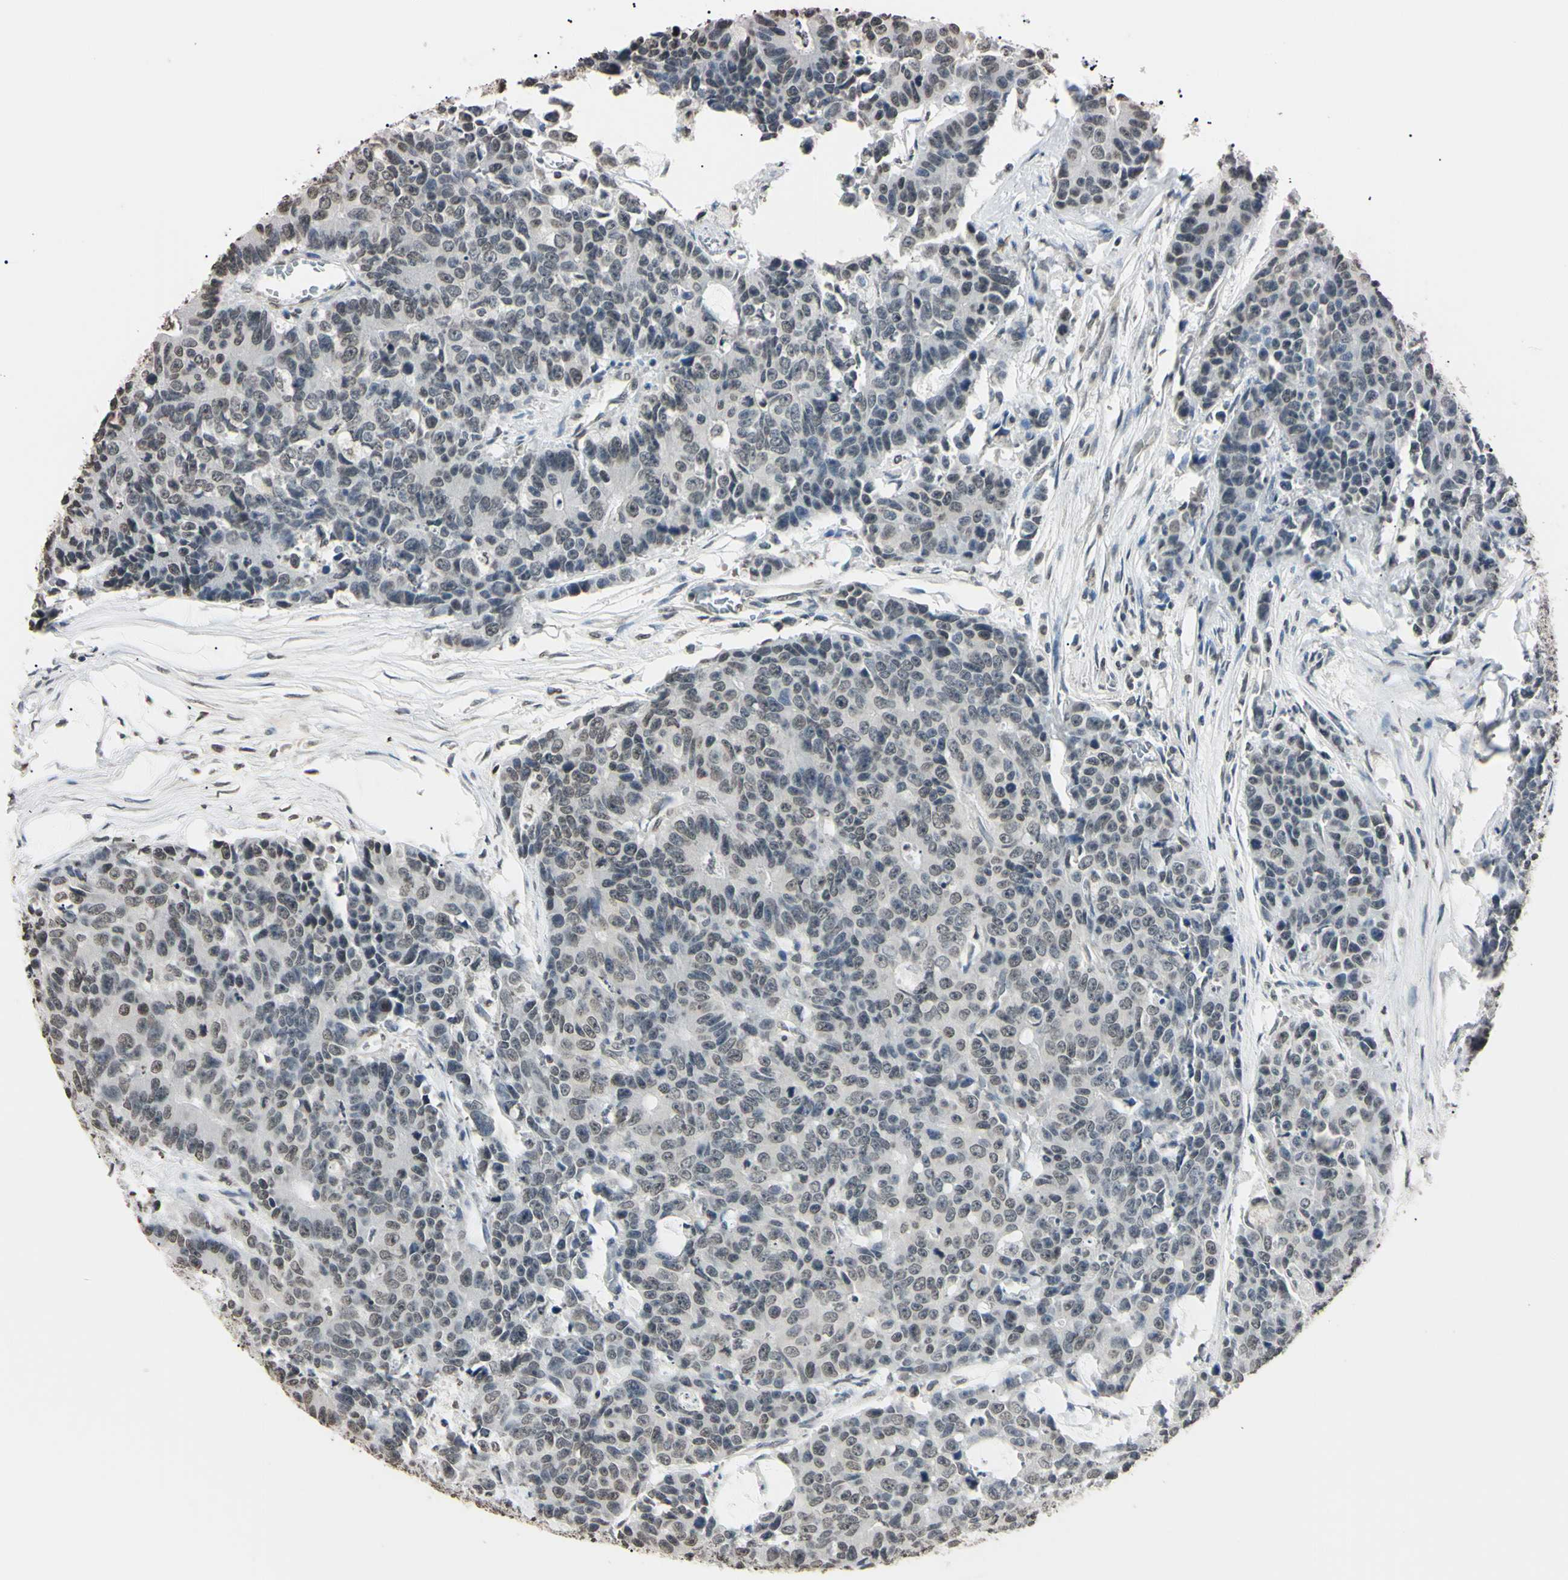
{"staining": {"intensity": "weak", "quantity": ">75%", "location": "nuclear"}, "tissue": "colorectal cancer", "cell_type": "Tumor cells", "image_type": "cancer", "snomed": [{"axis": "morphology", "description": "Adenocarcinoma, NOS"}, {"axis": "topography", "description": "Colon"}], "caption": "A brown stain highlights weak nuclear positivity of a protein in human adenocarcinoma (colorectal) tumor cells. (Stains: DAB (3,3'-diaminobenzidine) in brown, nuclei in blue, Microscopy: brightfield microscopy at high magnification).", "gene": "CDC45", "patient": {"sex": "female", "age": 86}}